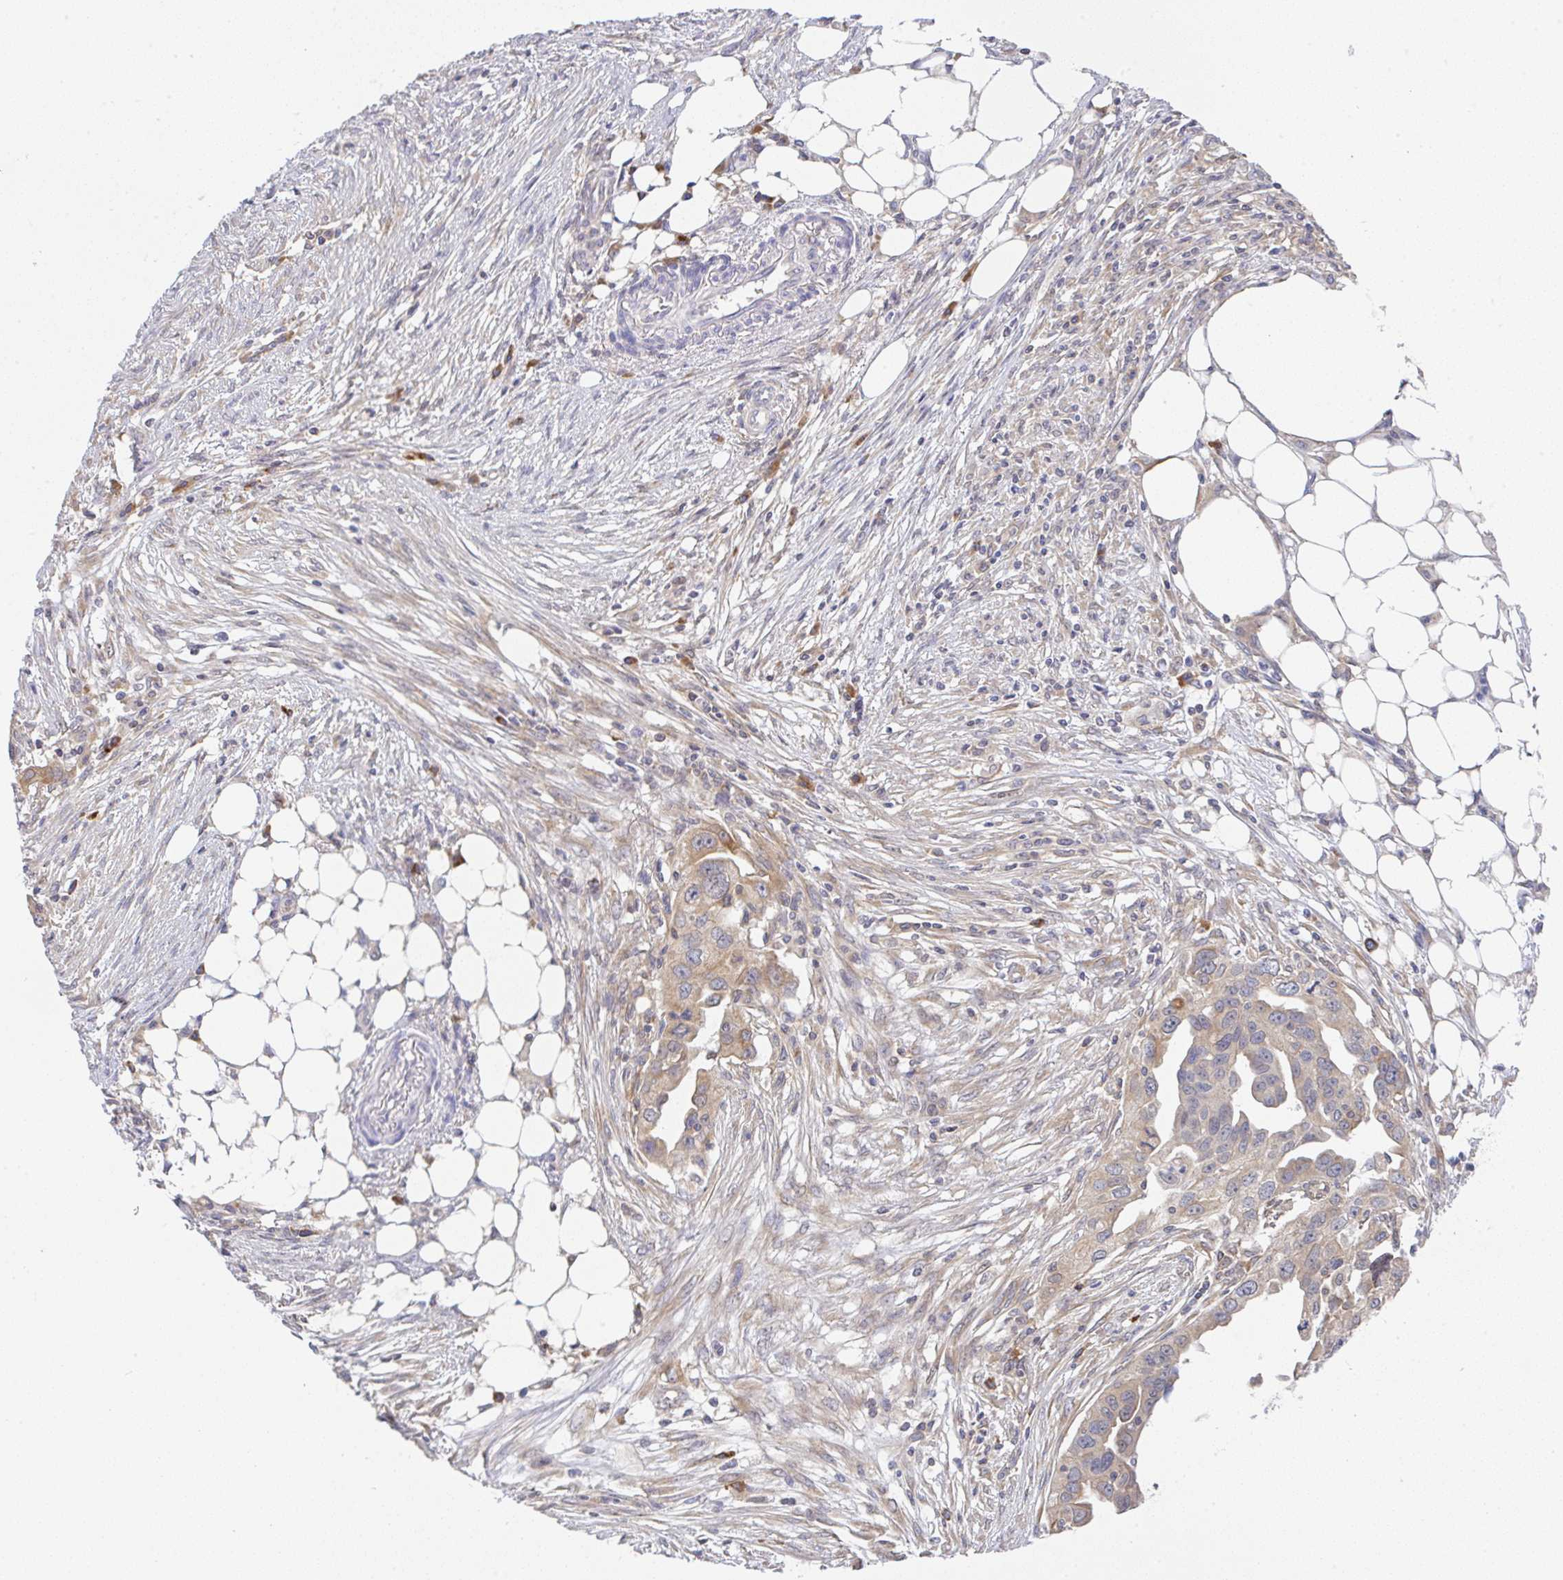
{"staining": {"intensity": "moderate", "quantity": "25%-75%", "location": "cytoplasmic/membranous"}, "tissue": "ovarian cancer", "cell_type": "Tumor cells", "image_type": "cancer", "snomed": [{"axis": "morphology", "description": "Carcinoma, endometroid"}, {"axis": "morphology", "description": "Cystadenocarcinoma, serous, NOS"}, {"axis": "topography", "description": "Ovary"}], "caption": "Protein staining reveals moderate cytoplasmic/membranous staining in about 25%-75% of tumor cells in ovarian endometroid carcinoma.", "gene": "DERL2", "patient": {"sex": "female", "age": 45}}